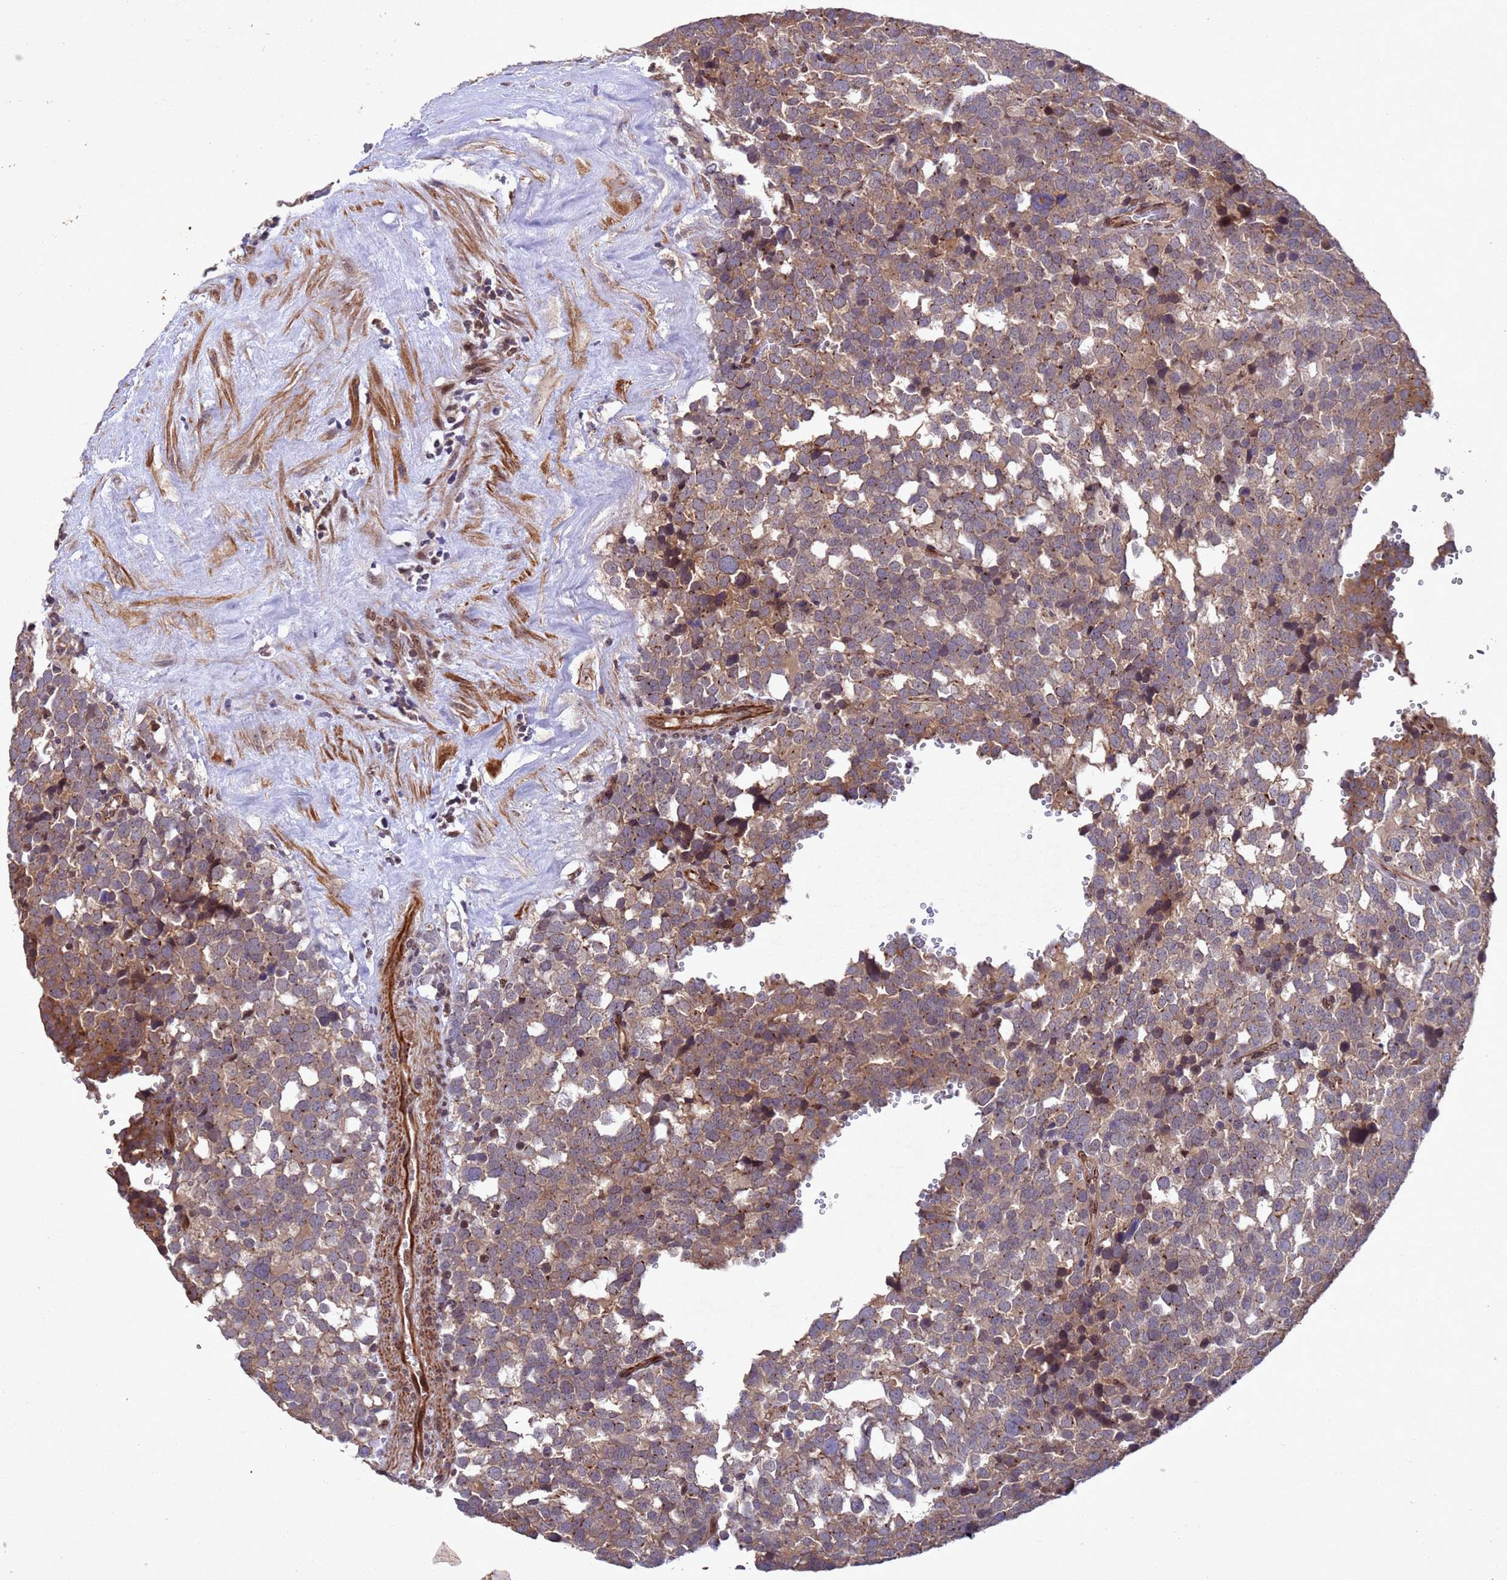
{"staining": {"intensity": "moderate", "quantity": "25%-75%", "location": "cytoplasmic/membranous"}, "tissue": "testis cancer", "cell_type": "Tumor cells", "image_type": "cancer", "snomed": [{"axis": "morphology", "description": "Seminoma, NOS"}, {"axis": "topography", "description": "Testis"}], "caption": "The image demonstrates immunohistochemical staining of testis cancer (seminoma). There is moderate cytoplasmic/membranous expression is appreciated in approximately 25%-75% of tumor cells.", "gene": "TBK1", "patient": {"sex": "male", "age": 71}}